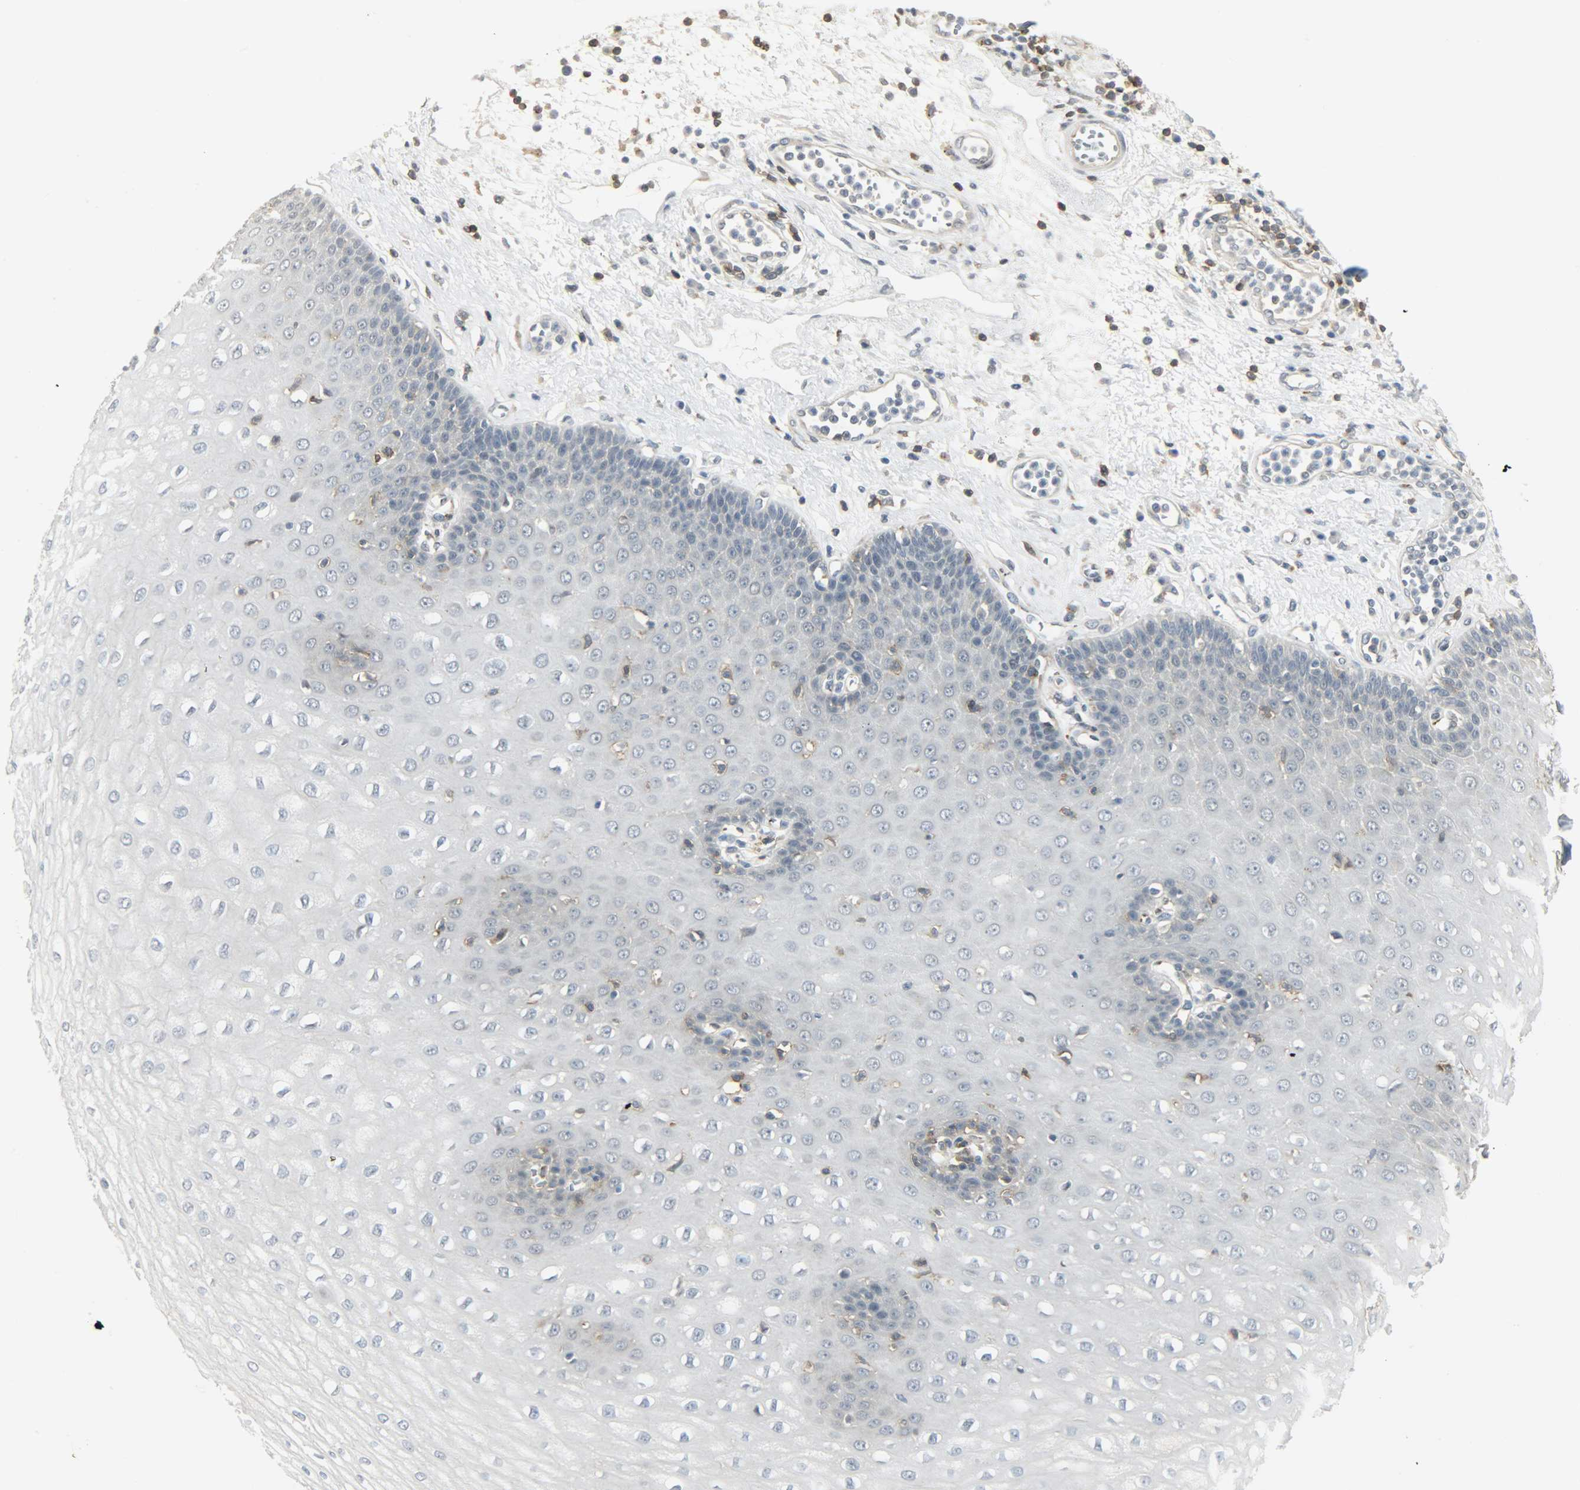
{"staining": {"intensity": "negative", "quantity": "none", "location": "none"}, "tissue": "esophagus", "cell_type": "Squamous epithelial cells", "image_type": "normal", "snomed": [{"axis": "morphology", "description": "Normal tissue, NOS"}, {"axis": "morphology", "description": "Squamous cell carcinoma, NOS"}, {"axis": "topography", "description": "Esophagus"}], "caption": "The immunohistochemistry image has no significant positivity in squamous epithelial cells of esophagus. (DAB immunohistochemistry visualized using brightfield microscopy, high magnification).", "gene": "CD4", "patient": {"sex": "male", "age": 65}}